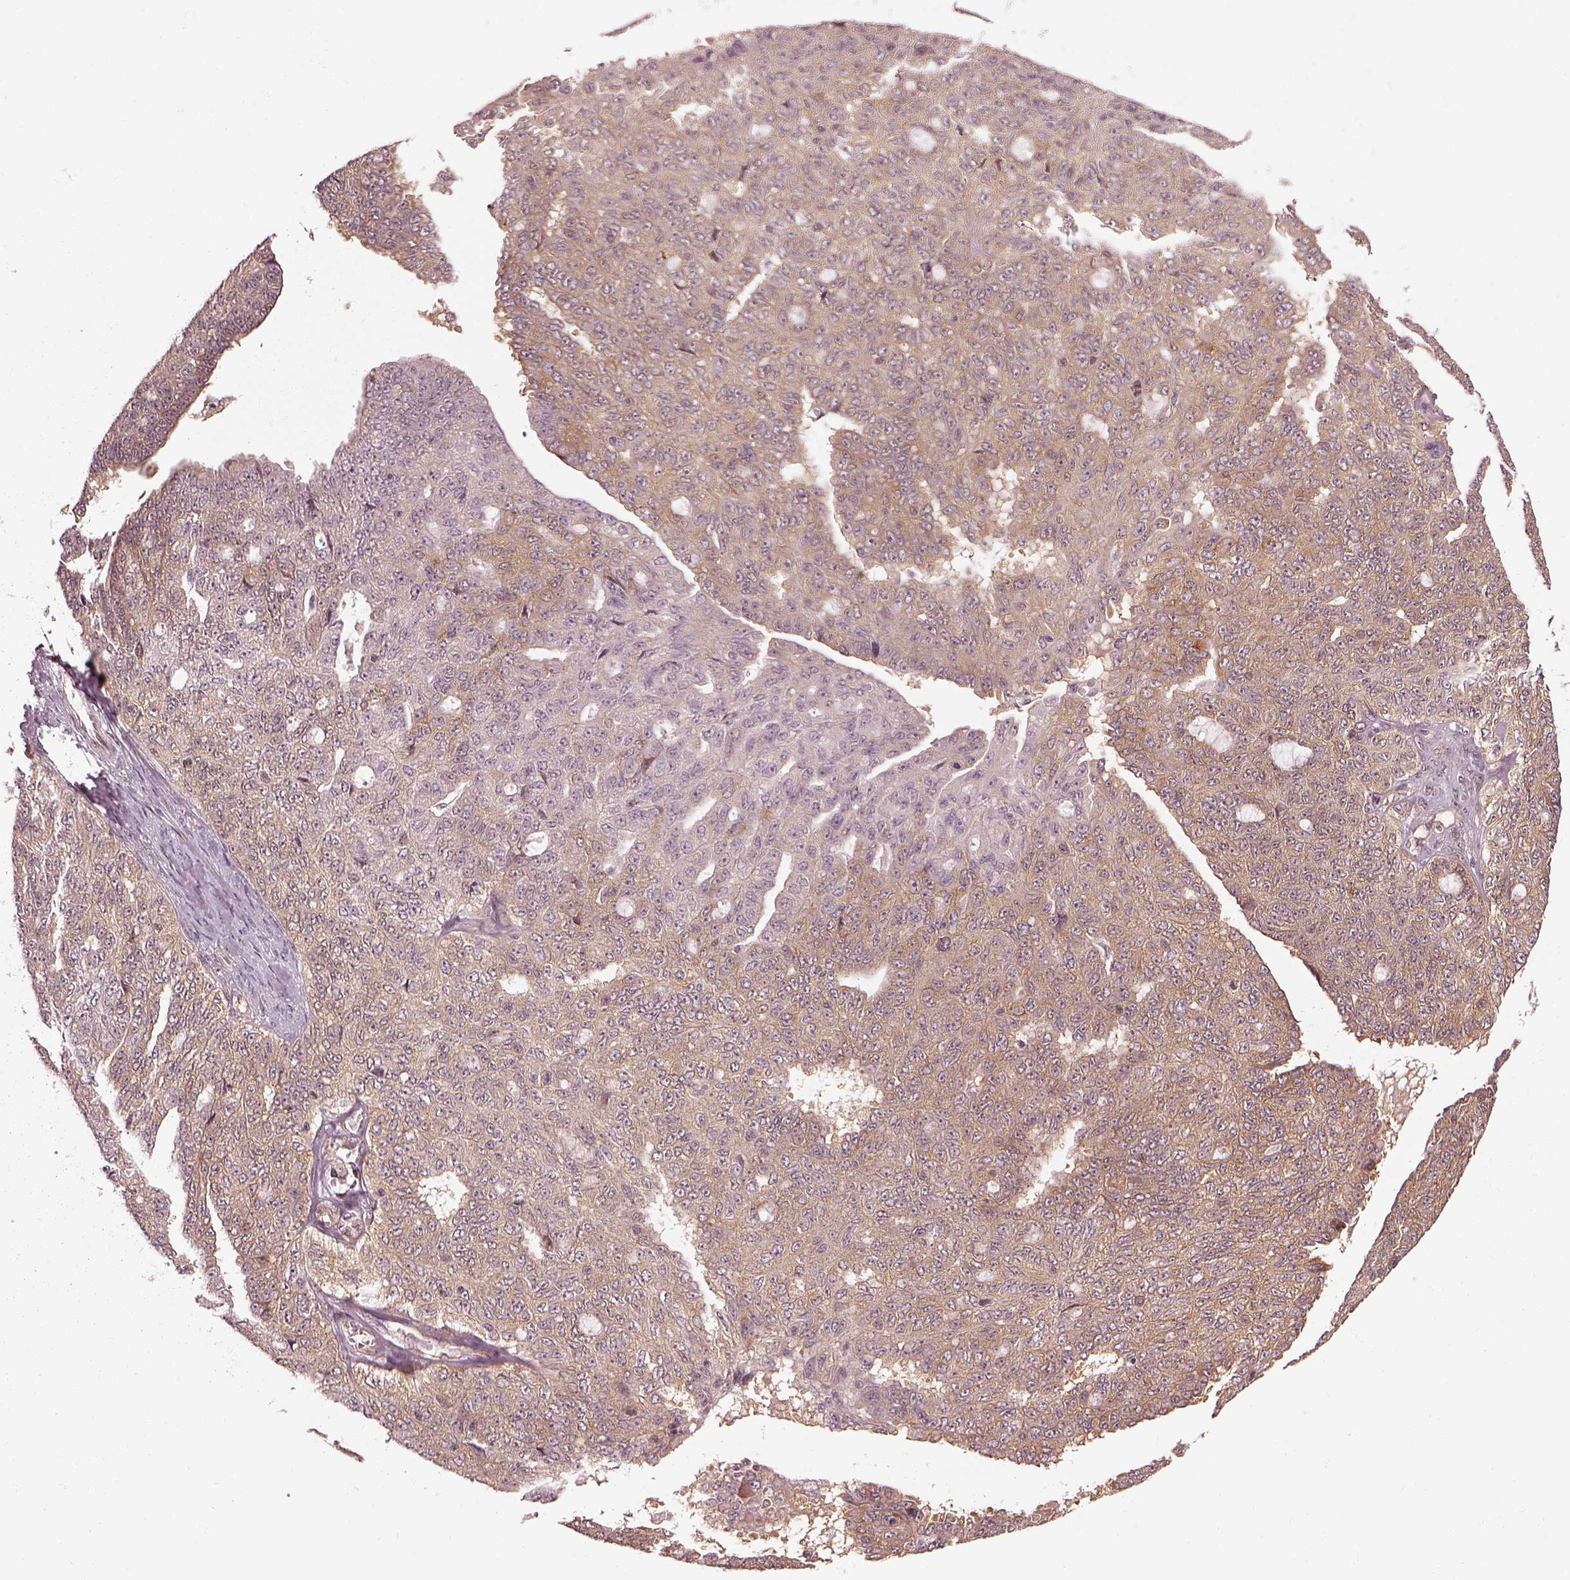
{"staining": {"intensity": "moderate", "quantity": "25%-75%", "location": "cytoplasmic/membranous"}, "tissue": "ovarian cancer", "cell_type": "Tumor cells", "image_type": "cancer", "snomed": [{"axis": "morphology", "description": "Cystadenocarcinoma, serous, NOS"}, {"axis": "topography", "description": "Ovary"}], "caption": "An image showing moderate cytoplasmic/membranous expression in approximately 25%-75% of tumor cells in ovarian cancer (serous cystadenocarcinoma), as visualized by brown immunohistochemical staining.", "gene": "LSM14A", "patient": {"sex": "female", "age": 71}}